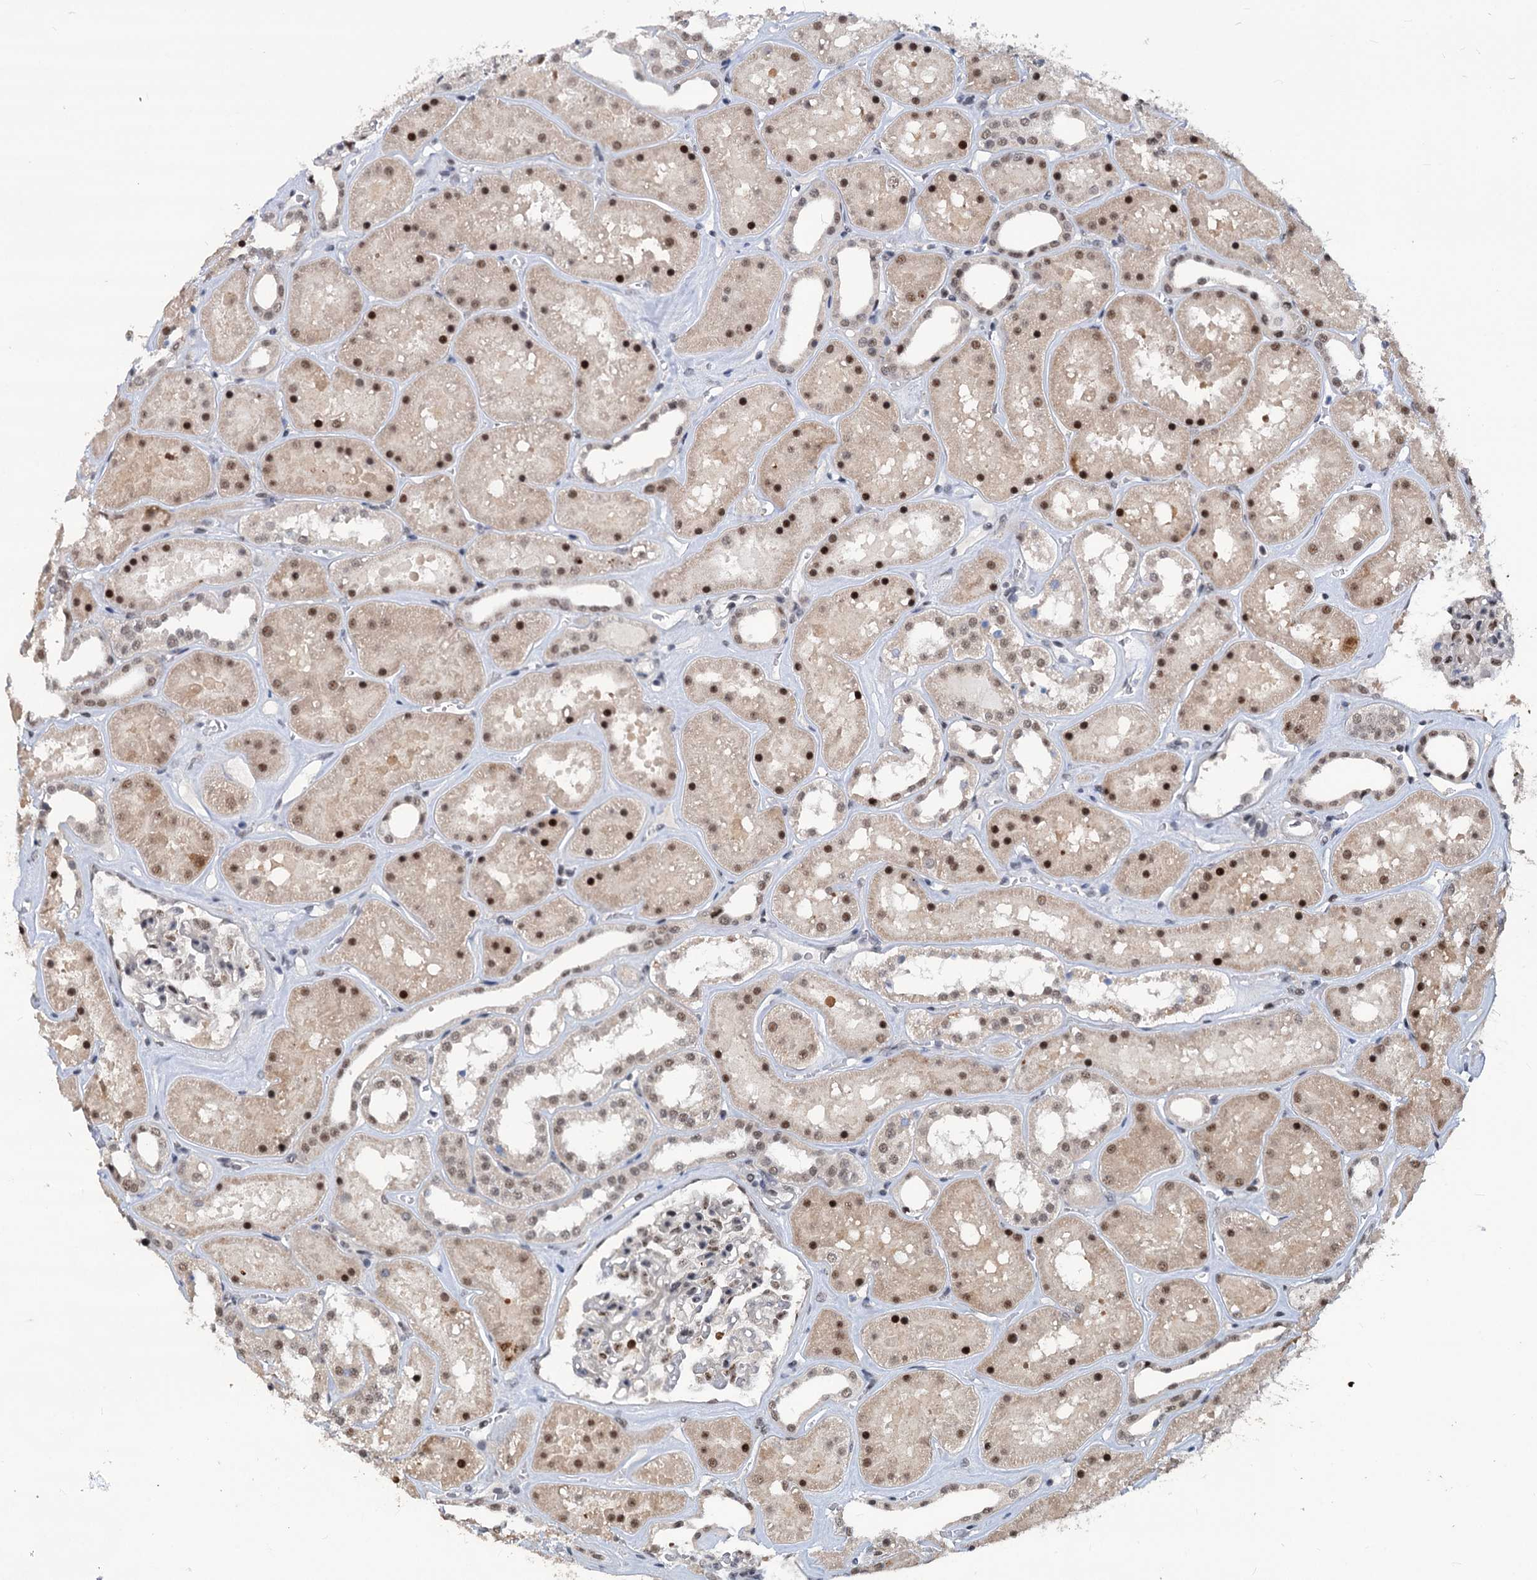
{"staining": {"intensity": "moderate", "quantity": "25%-75%", "location": "nuclear"}, "tissue": "kidney", "cell_type": "Cells in glomeruli", "image_type": "normal", "snomed": [{"axis": "morphology", "description": "Normal tissue, NOS"}, {"axis": "topography", "description": "Kidney"}], "caption": "A high-resolution photomicrograph shows immunohistochemistry (IHC) staining of benign kidney, which displays moderate nuclear expression in about 25%-75% of cells in glomeruli.", "gene": "PHF8", "patient": {"sex": "female", "age": 41}}